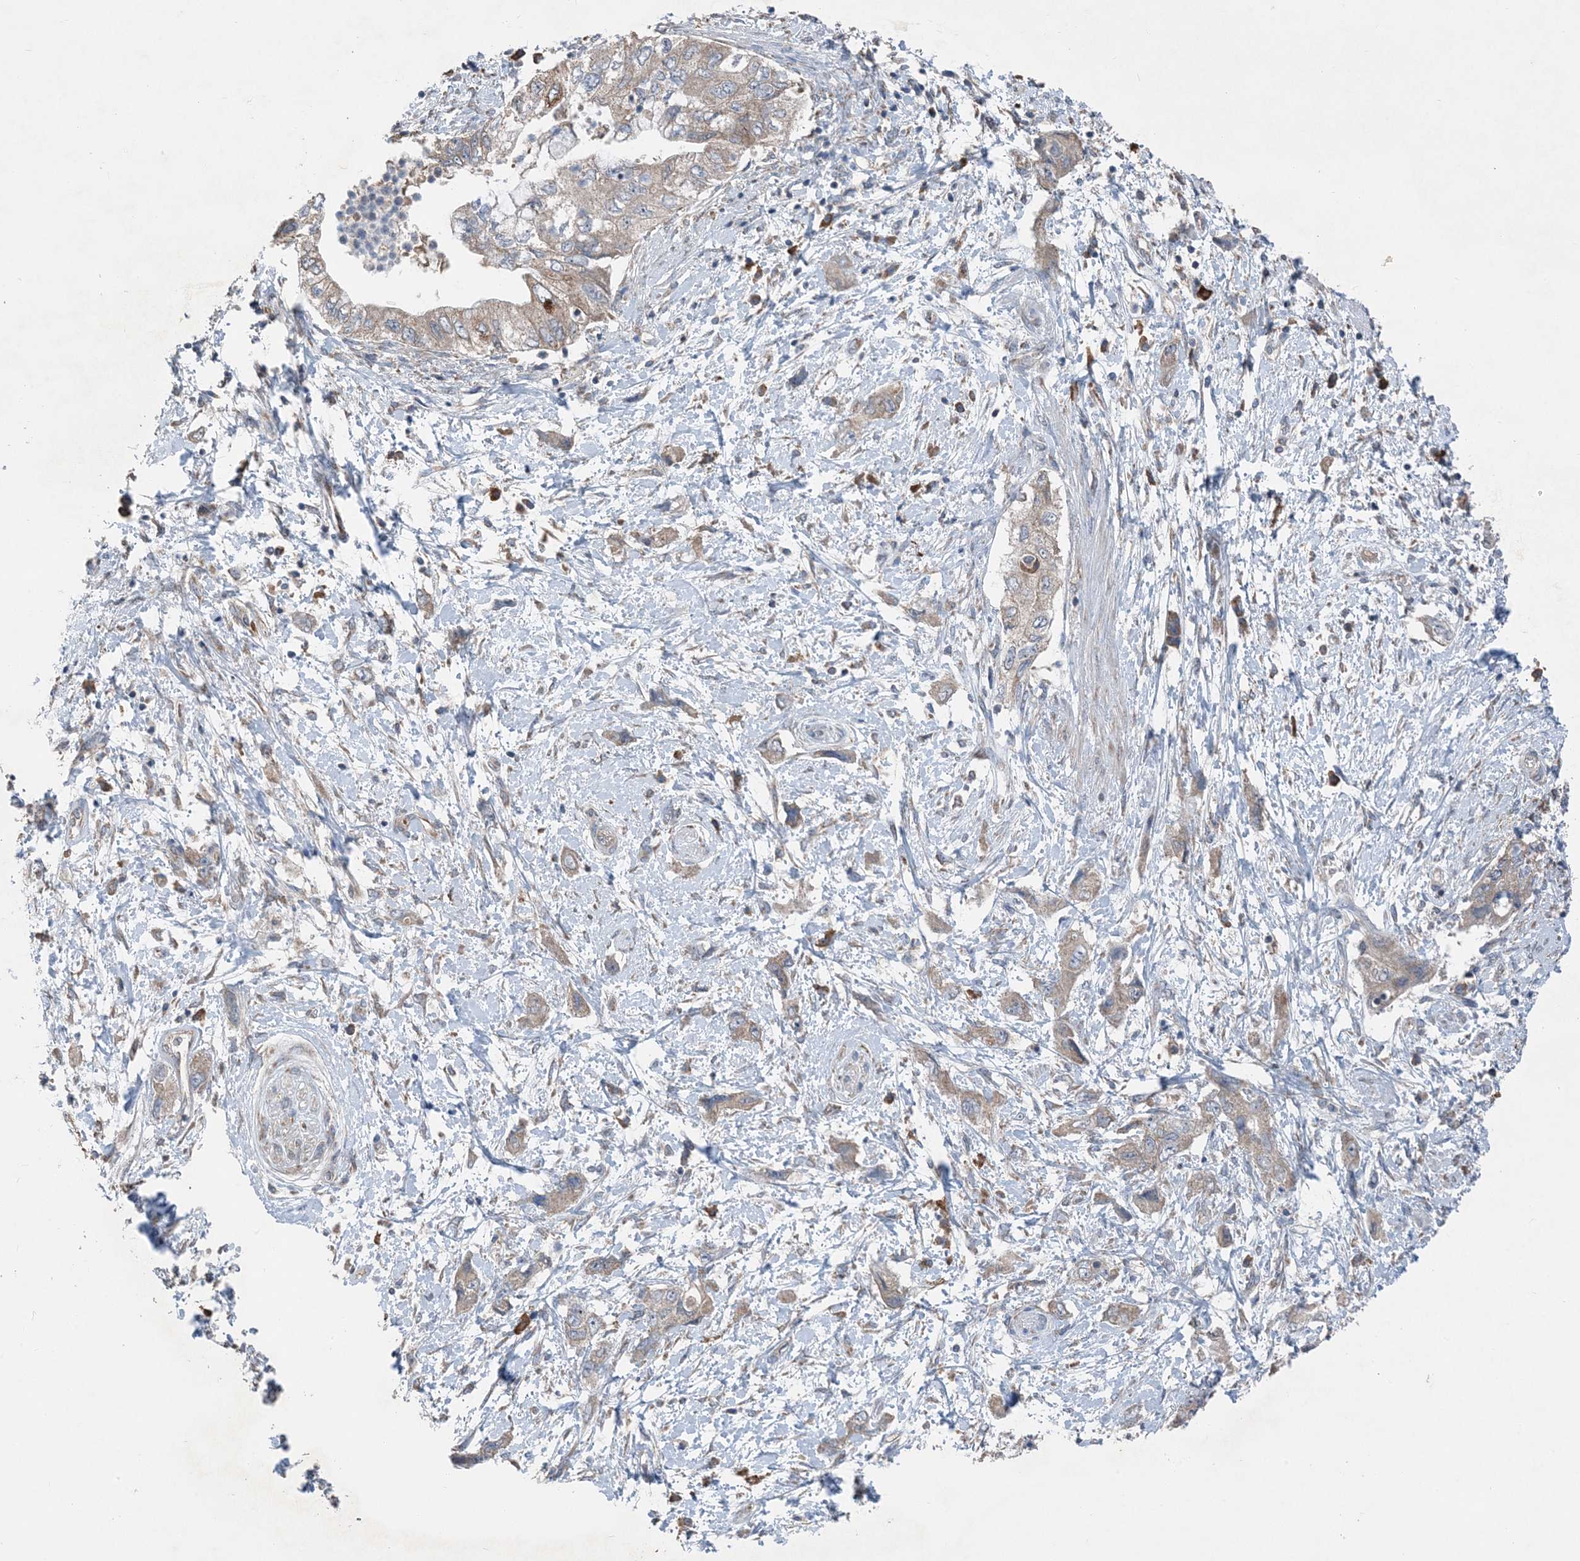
{"staining": {"intensity": "weak", "quantity": ">75%", "location": "cytoplasmic/membranous"}, "tissue": "pancreatic cancer", "cell_type": "Tumor cells", "image_type": "cancer", "snomed": [{"axis": "morphology", "description": "Adenocarcinoma, NOS"}, {"axis": "topography", "description": "Pancreas"}], "caption": "An immunohistochemistry (IHC) micrograph of neoplastic tissue is shown. Protein staining in brown highlights weak cytoplasmic/membranous positivity in pancreatic cancer within tumor cells.", "gene": "DHX30", "patient": {"sex": "female", "age": 73}}